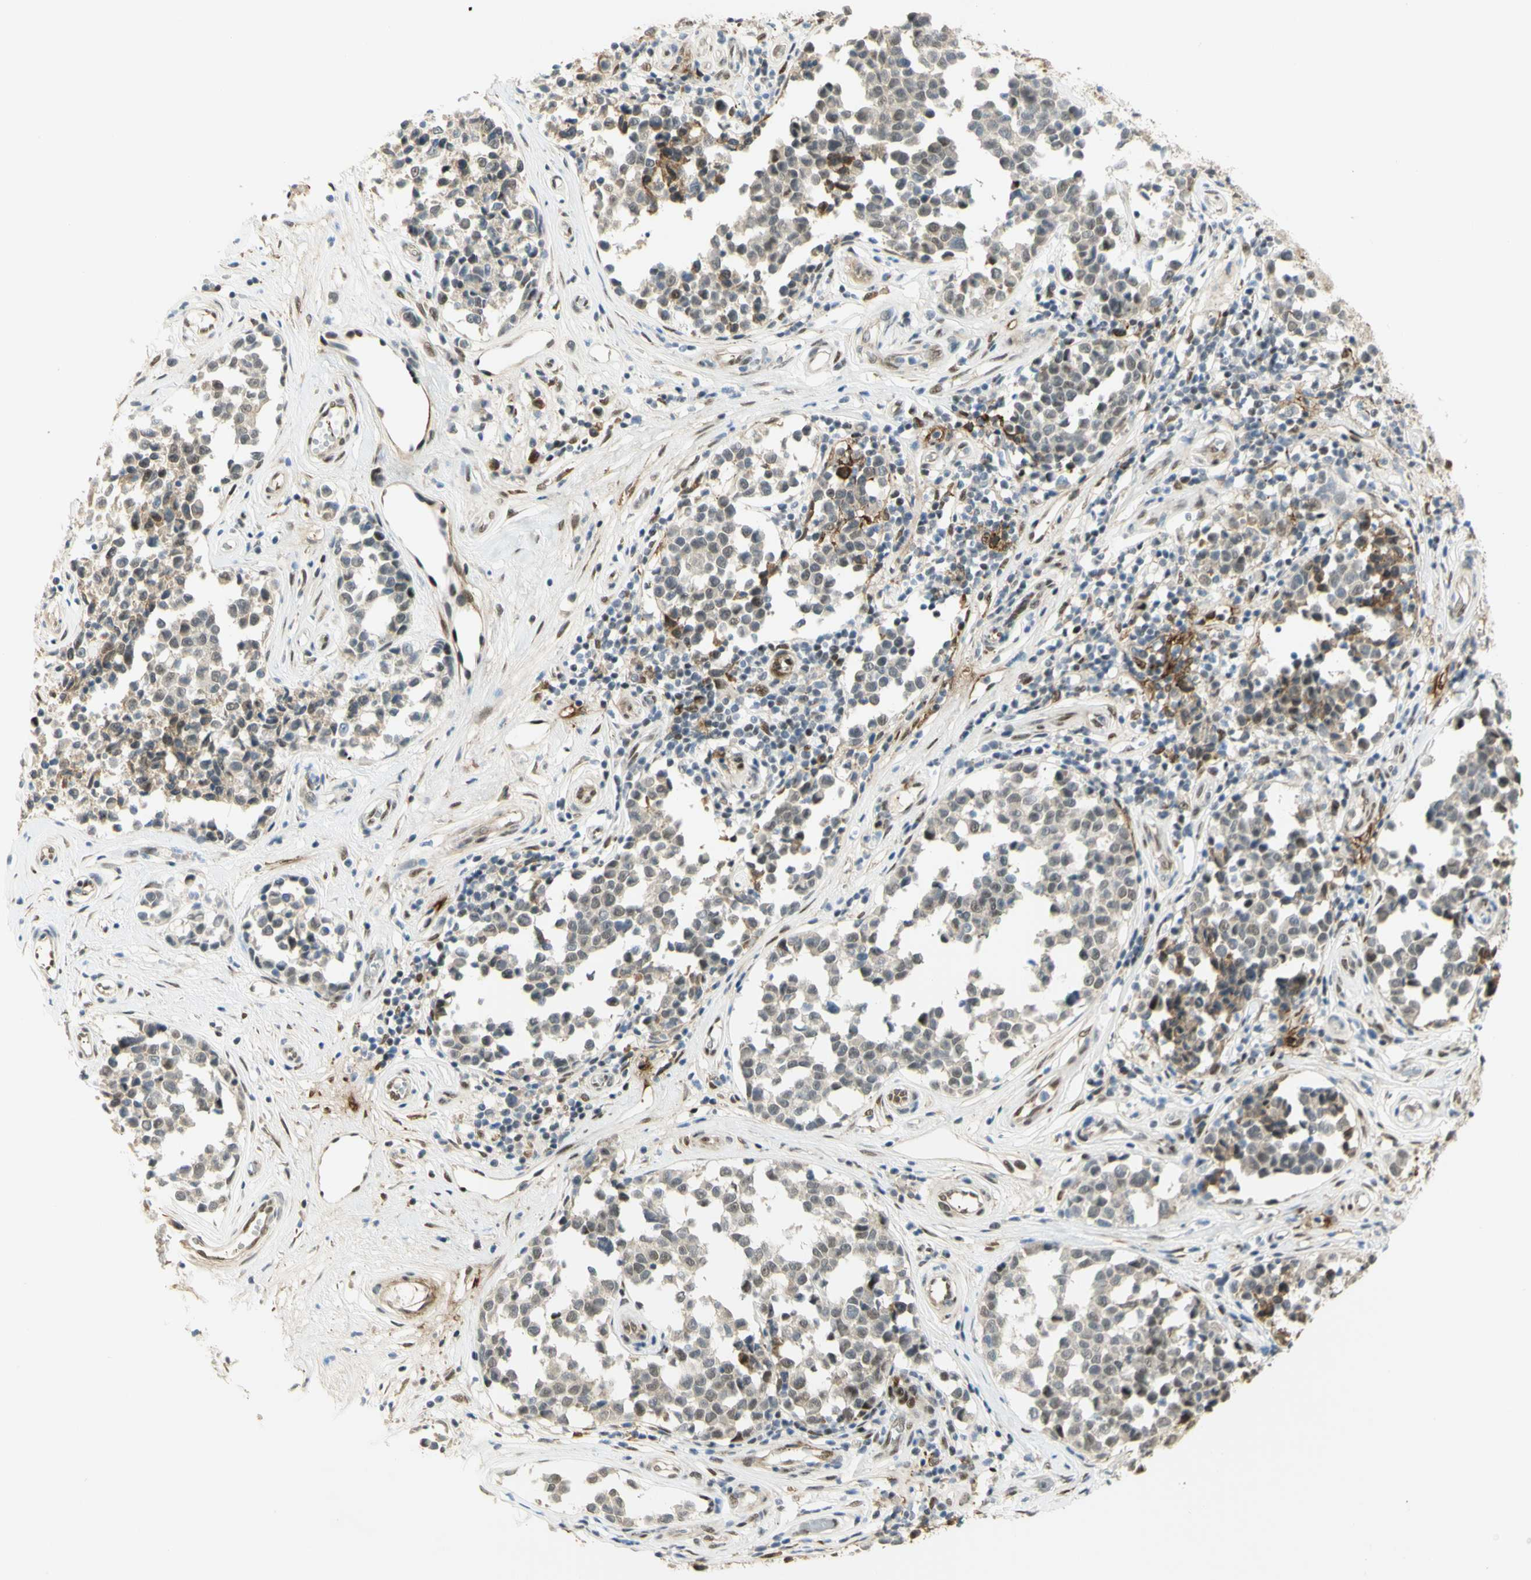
{"staining": {"intensity": "weak", "quantity": ">75%", "location": "nuclear"}, "tissue": "melanoma", "cell_type": "Tumor cells", "image_type": "cancer", "snomed": [{"axis": "morphology", "description": "Malignant melanoma, NOS"}, {"axis": "topography", "description": "Skin"}], "caption": "This is a photomicrograph of IHC staining of malignant melanoma, which shows weak staining in the nuclear of tumor cells.", "gene": "DDX1", "patient": {"sex": "female", "age": 64}}